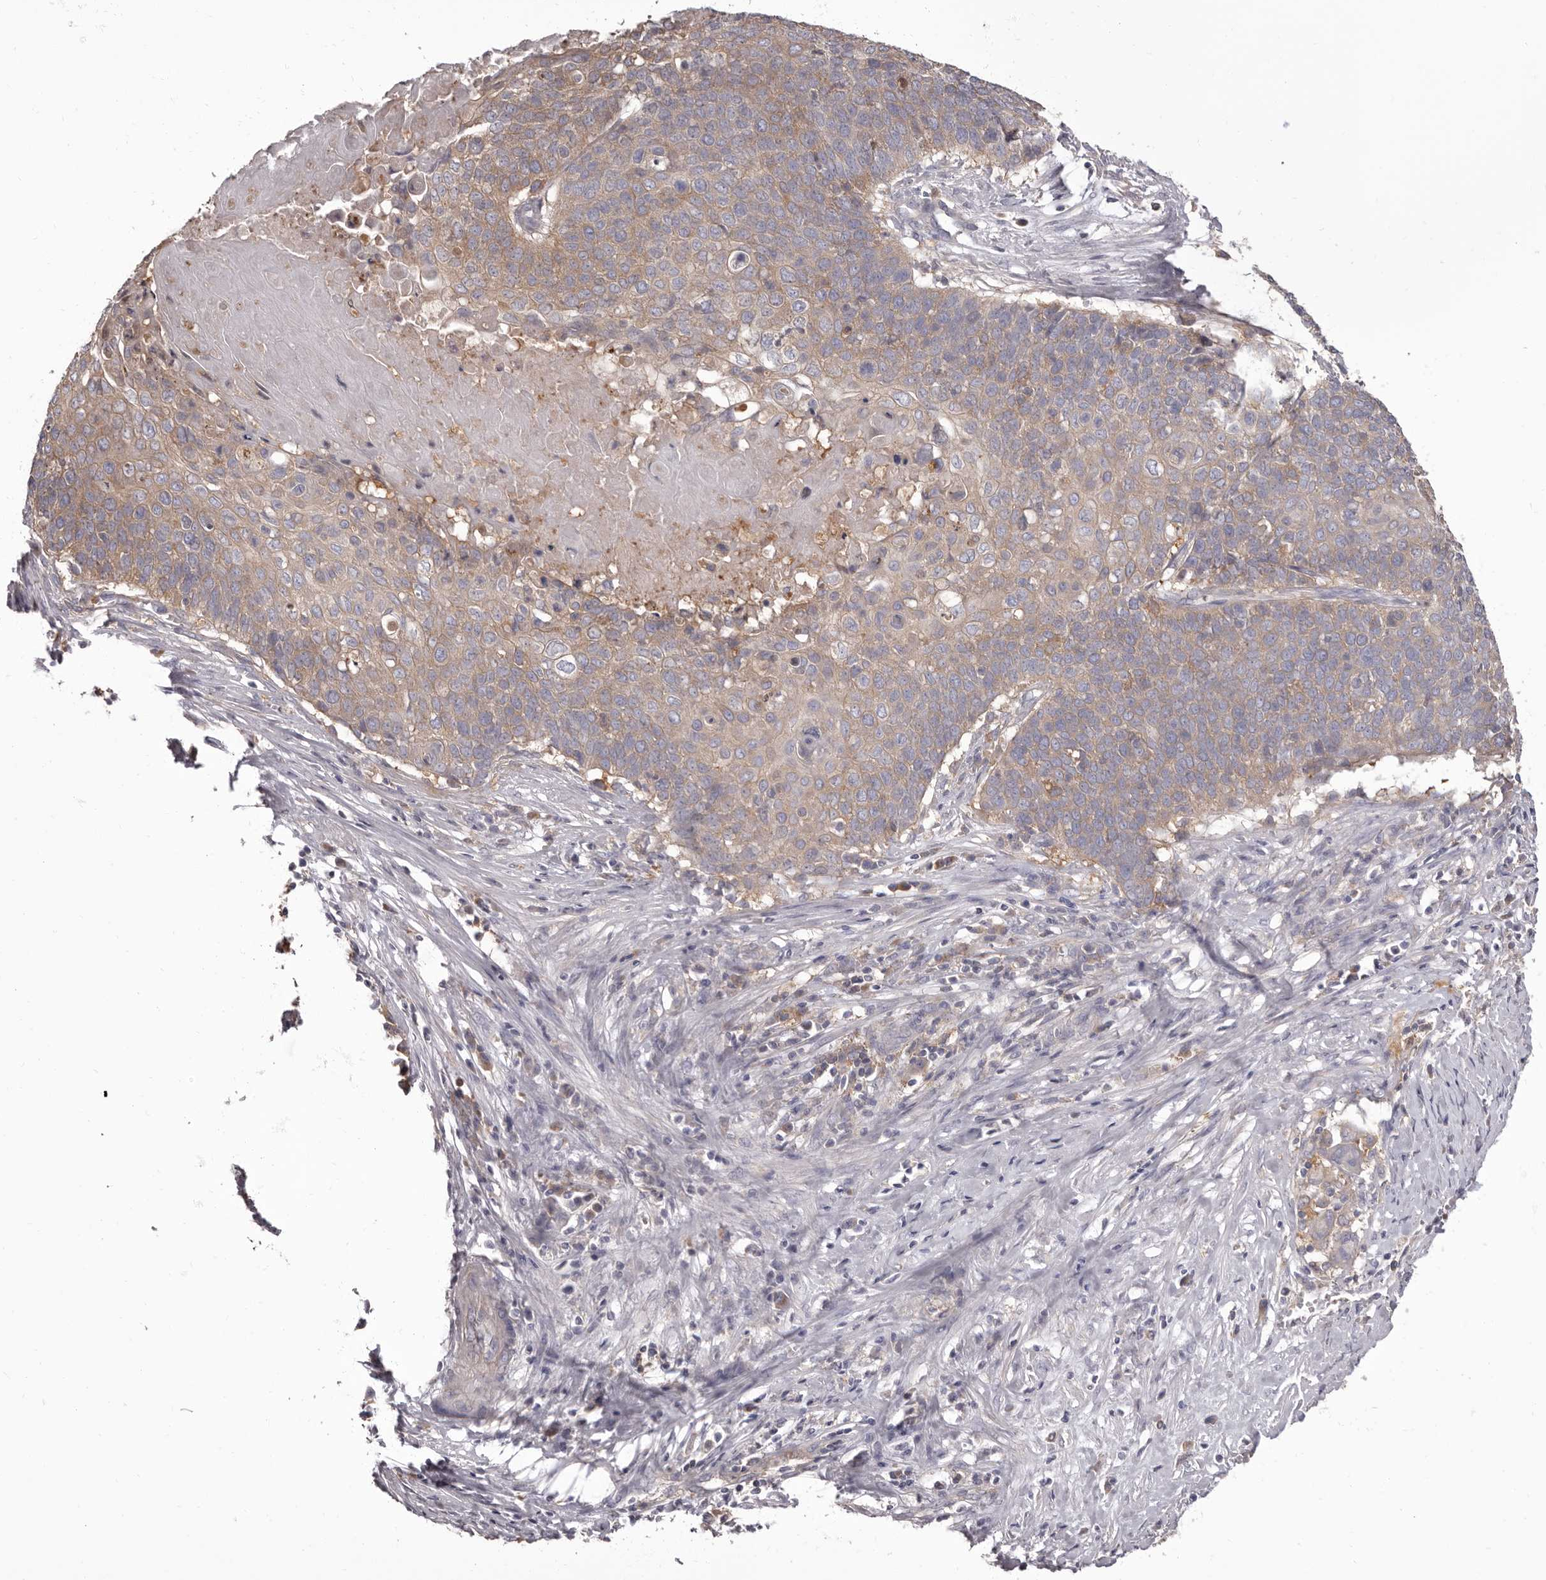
{"staining": {"intensity": "weak", "quantity": "25%-75%", "location": "cytoplasmic/membranous"}, "tissue": "cervical cancer", "cell_type": "Tumor cells", "image_type": "cancer", "snomed": [{"axis": "morphology", "description": "Squamous cell carcinoma, NOS"}, {"axis": "topography", "description": "Cervix"}], "caption": "Cervical cancer (squamous cell carcinoma) was stained to show a protein in brown. There is low levels of weak cytoplasmic/membranous positivity in about 25%-75% of tumor cells.", "gene": "APEH", "patient": {"sex": "female", "age": 39}}